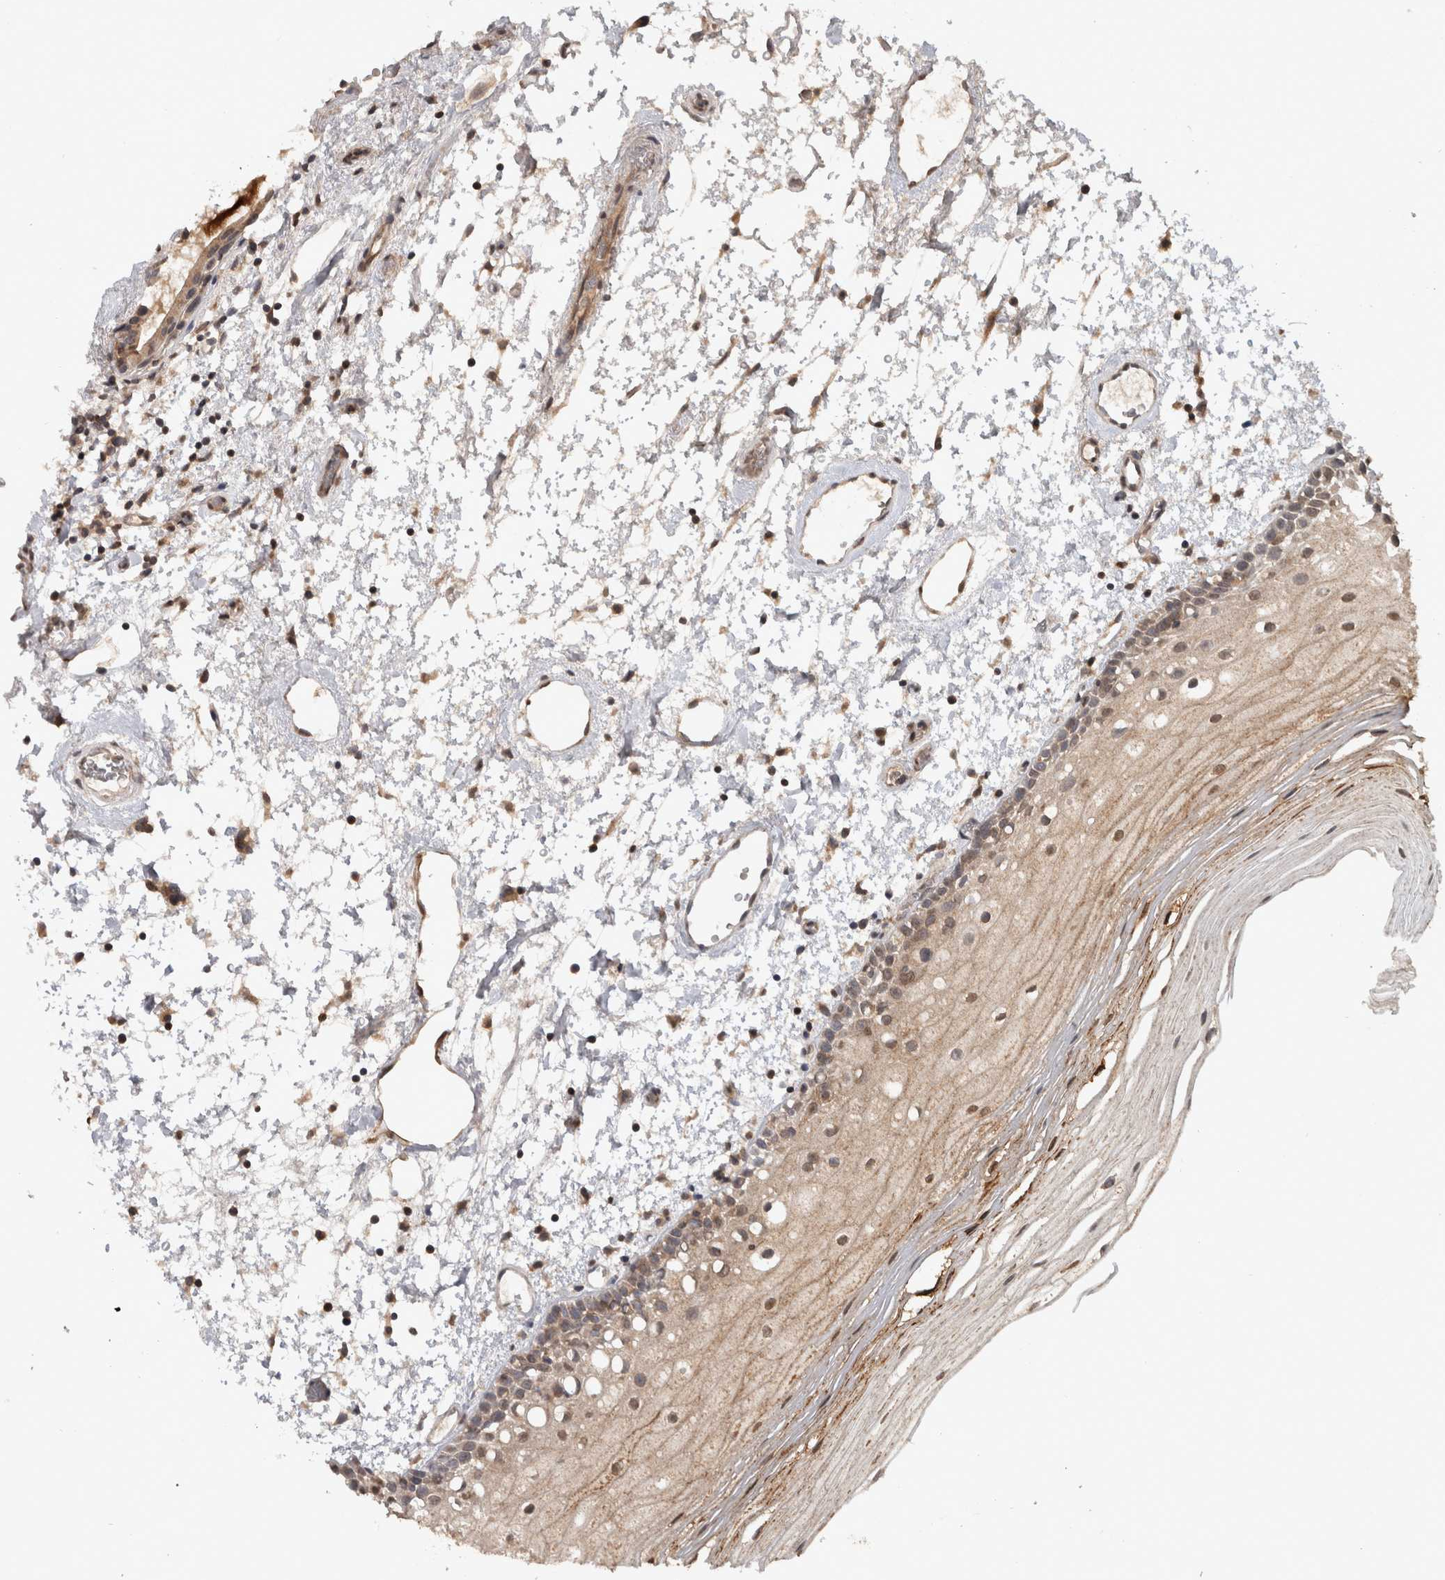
{"staining": {"intensity": "moderate", "quantity": ">75%", "location": "cytoplasmic/membranous"}, "tissue": "oral mucosa", "cell_type": "Squamous epithelial cells", "image_type": "normal", "snomed": [{"axis": "morphology", "description": "Normal tissue, NOS"}, {"axis": "topography", "description": "Oral tissue"}], "caption": "Moderate cytoplasmic/membranous positivity is identified in approximately >75% of squamous epithelial cells in benign oral mucosa. (IHC, brightfield microscopy, high magnification).", "gene": "HMOX2", "patient": {"sex": "male", "age": 52}}